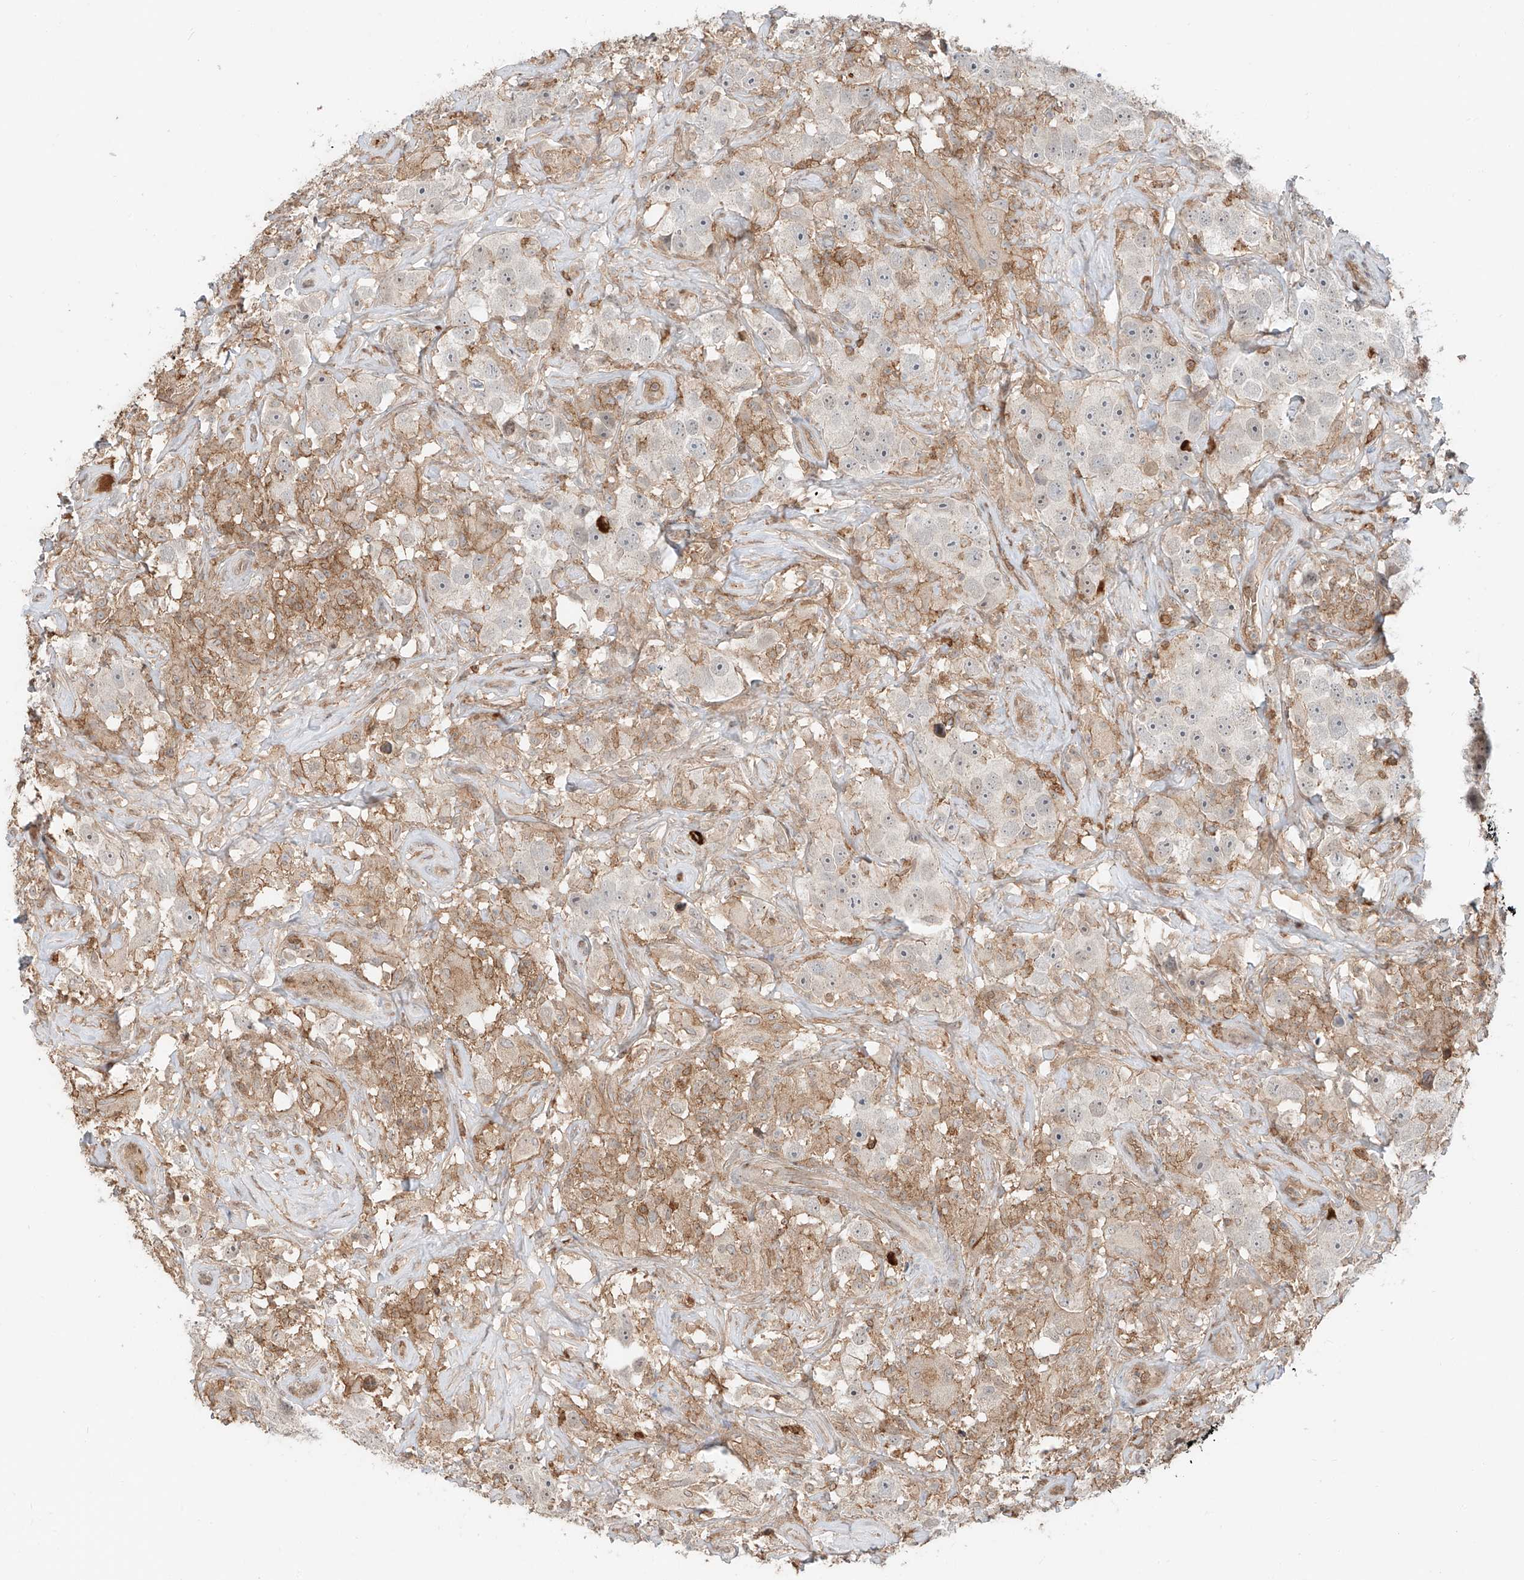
{"staining": {"intensity": "negative", "quantity": "none", "location": "none"}, "tissue": "testis cancer", "cell_type": "Tumor cells", "image_type": "cancer", "snomed": [{"axis": "morphology", "description": "Seminoma, NOS"}, {"axis": "topography", "description": "Testis"}], "caption": "Histopathology image shows no protein expression in tumor cells of seminoma (testis) tissue.", "gene": "CEP162", "patient": {"sex": "male", "age": 49}}